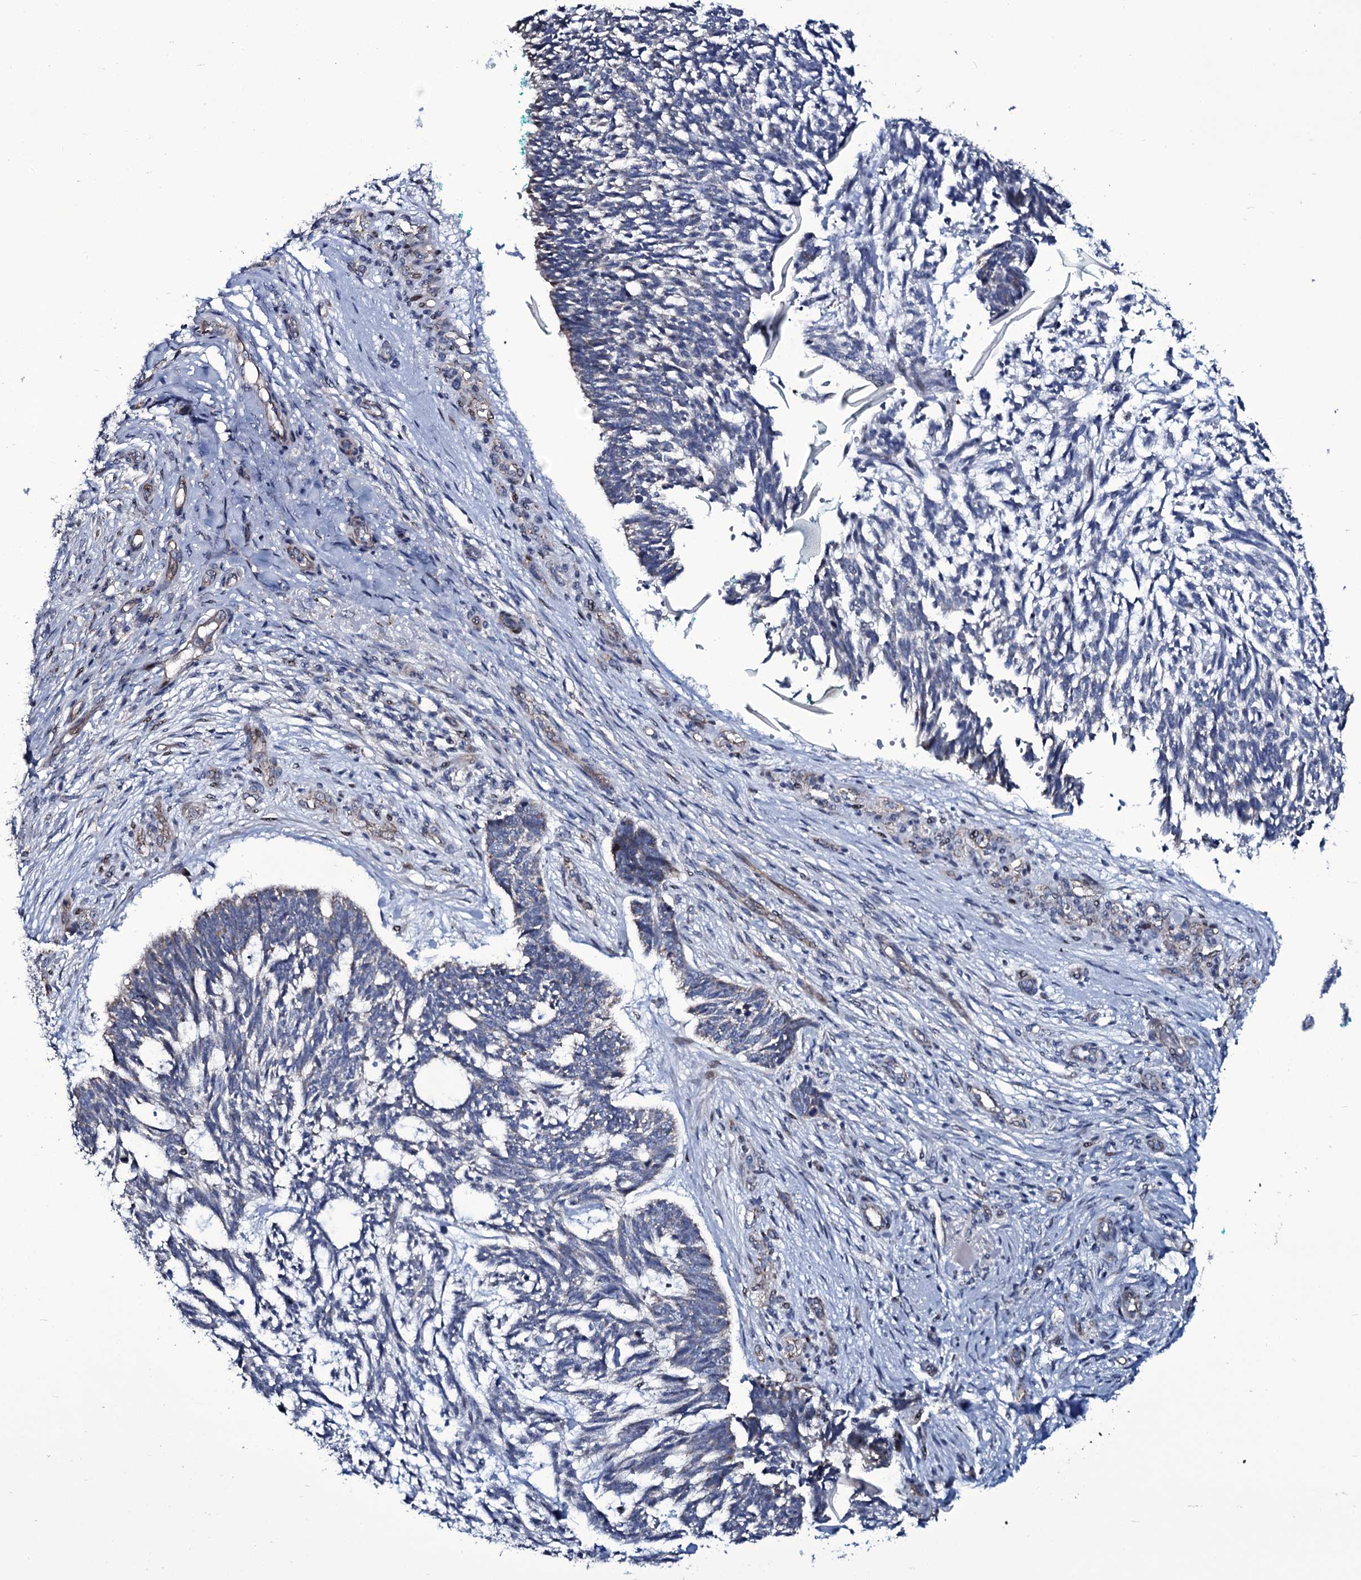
{"staining": {"intensity": "weak", "quantity": "<25%", "location": "cytoplasmic/membranous"}, "tissue": "skin cancer", "cell_type": "Tumor cells", "image_type": "cancer", "snomed": [{"axis": "morphology", "description": "Basal cell carcinoma"}, {"axis": "topography", "description": "Skin"}], "caption": "High power microscopy image of an IHC micrograph of skin basal cell carcinoma, revealing no significant positivity in tumor cells.", "gene": "WIPF3", "patient": {"sex": "male", "age": 88}}